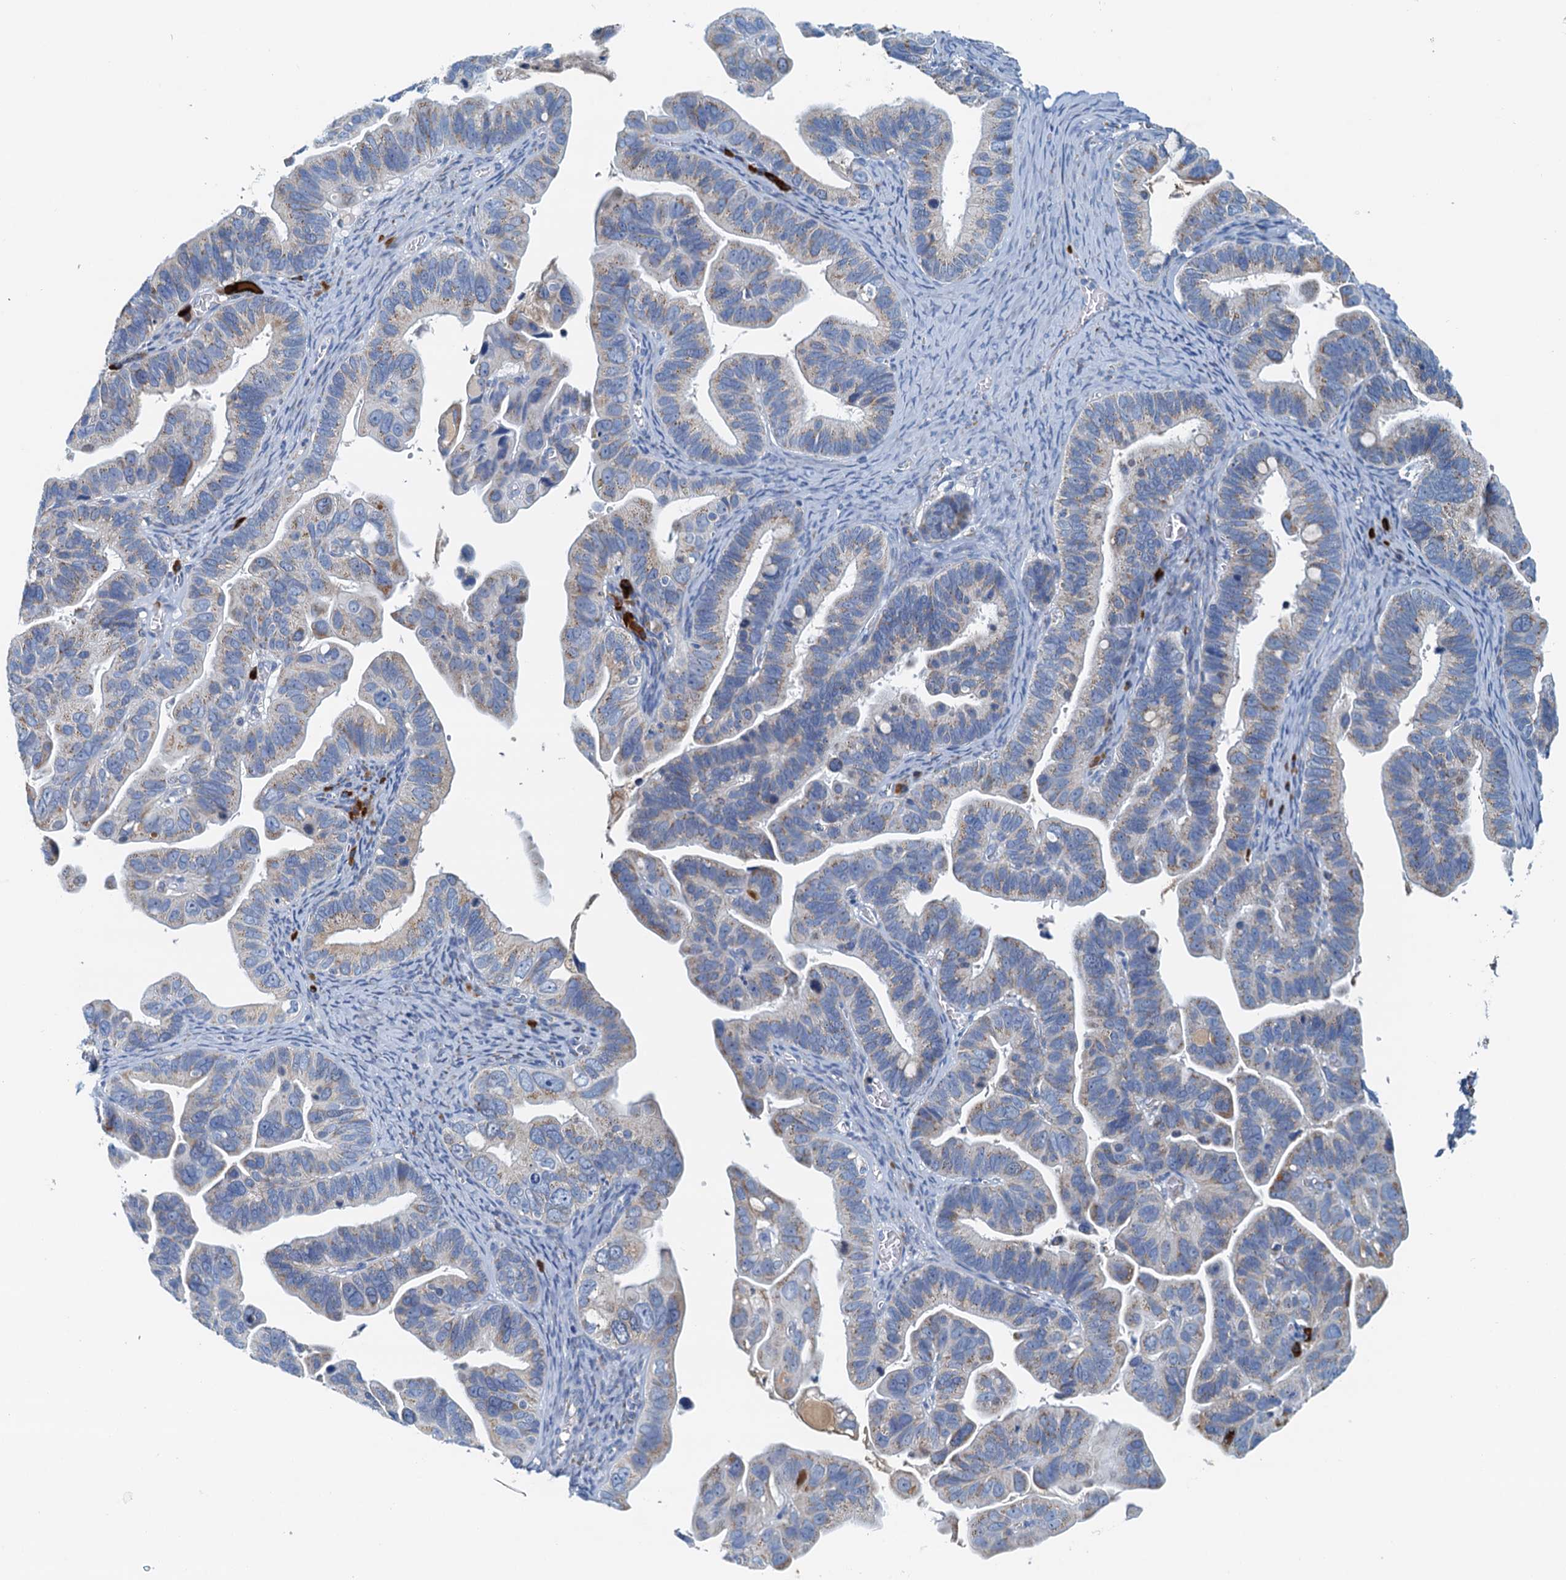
{"staining": {"intensity": "moderate", "quantity": "25%-75%", "location": "cytoplasmic/membranous"}, "tissue": "ovarian cancer", "cell_type": "Tumor cells", "image_type": "cancer", "snomed": [{"axis": "morphology", "description": "Cystadenocarcinoma, serous, NOS"}, {"axis": "topography", "description": "Ovary"}], "caption": "High-power microscopy captured an immunohistochemistry (IHC) histopathology image of ovarian cancer (serous cystadenocarcinoma), revealing moderate cytoplasmic/membranous staining in approximately 25%-75% of tumor cells.", "gene": "POC1A", "patient": {"sex": "female", "age": 56}}